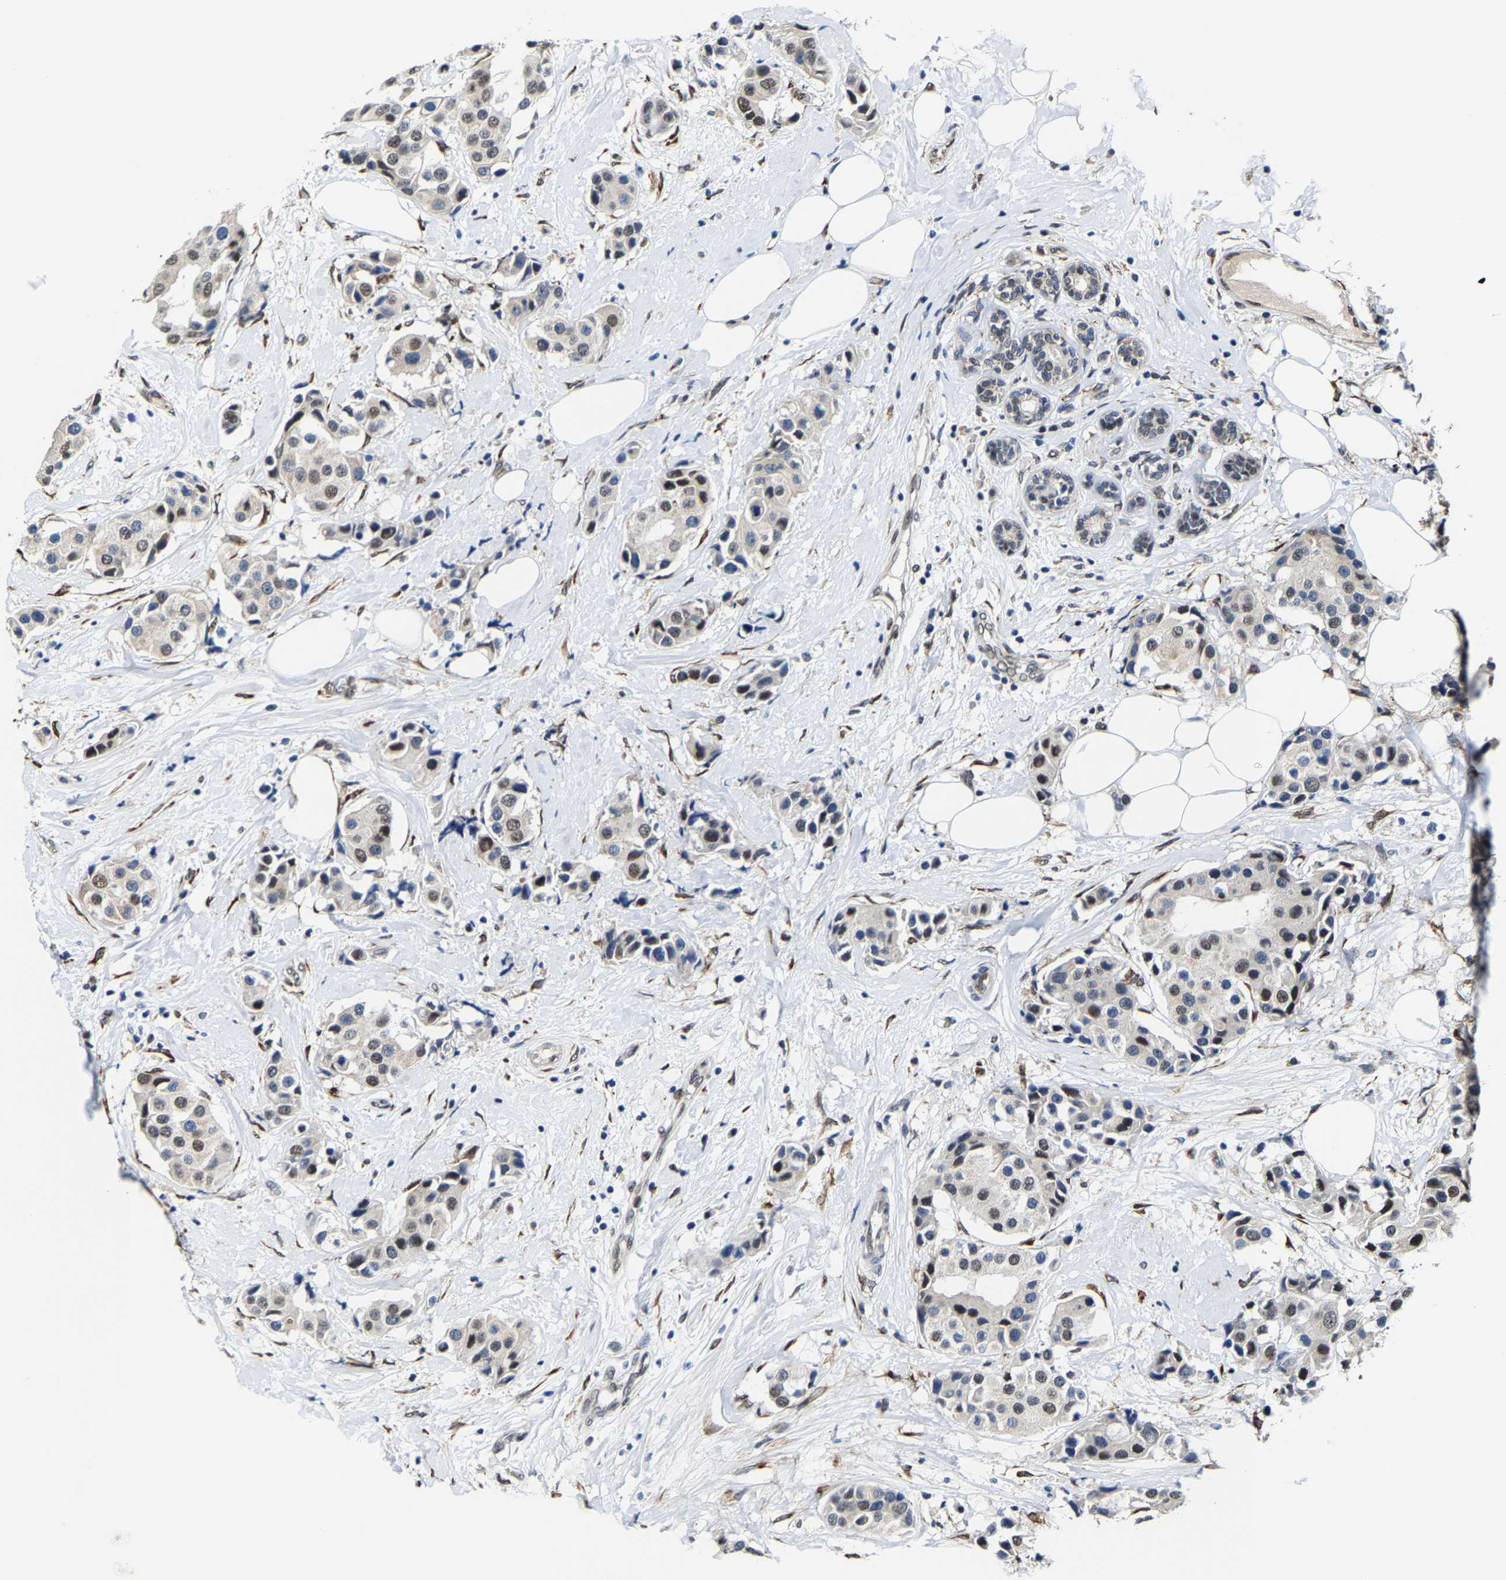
{"staining": {"intensity": "moderate", "quantity": "25%-75%", "location": "nuclear"}, "tissue": "breast cancer", "cell_type": "Tumor cells", "image_type": "cancer", "snomed": [{"axis": "morphology", "description": "Normal tissue, NOS"}, {"axis": "morphology", "description": "Duct carcinoma"}, {"axis": "topography", "description": "Breast"}], "caption": "Immunohistochemistry (IHC) staining of intraductal carcinoma (breast), which displays medium levels of moderate nuclear staining in approximately 25%-75% of tumor cells indicating moderate nuclear protein positivity. The staining was performed using DAB (3,3'-diaminobenzidine) (brown) for protein detection and nuclei were counterstained in hematoxylin (blue).", "gene": "METTL1", "patient": {"sex": "female", "age": 39}}